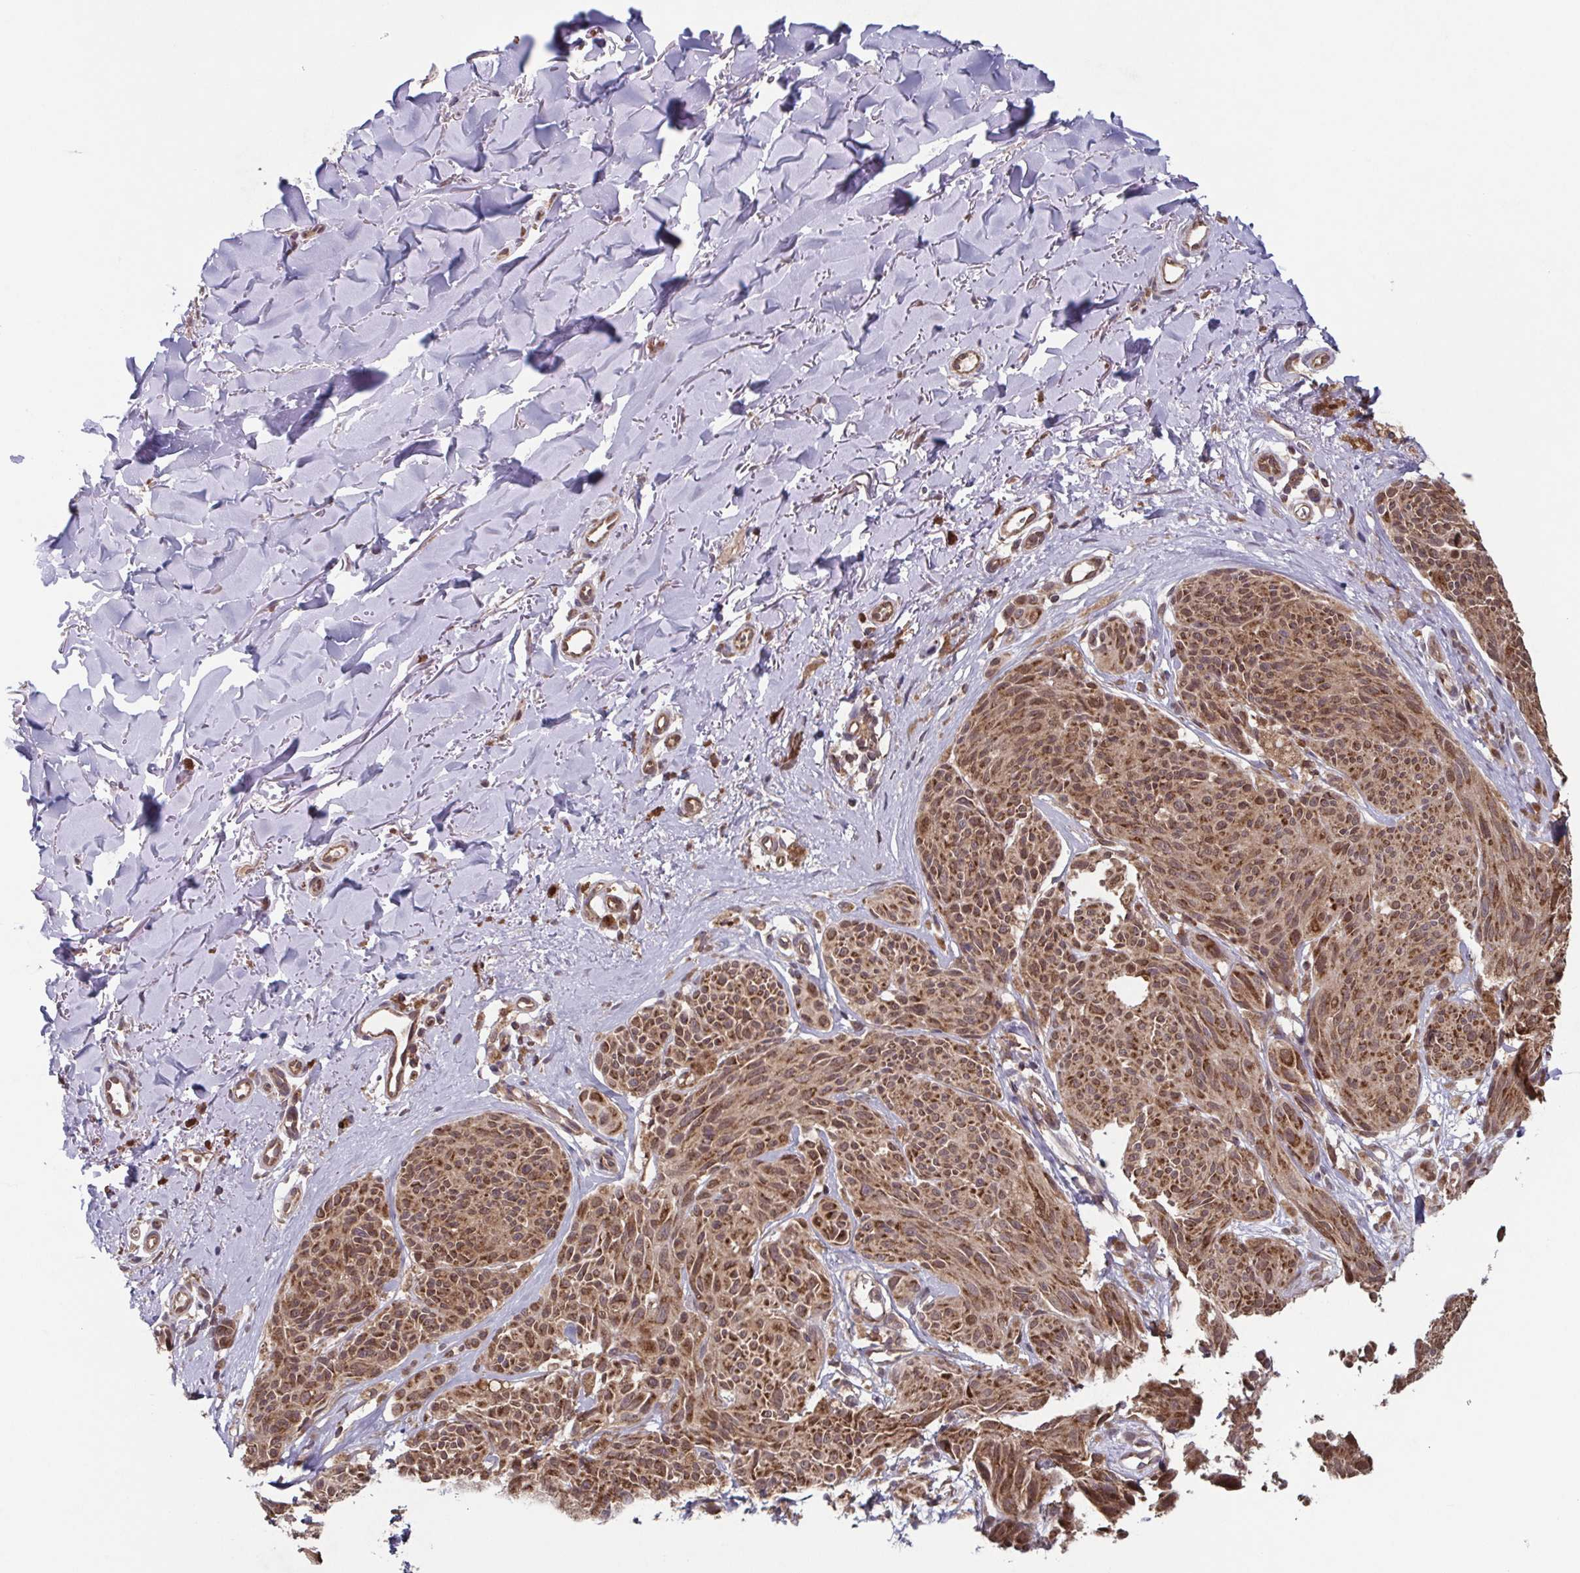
{"staining": {"intensity": "moderate", "quantity": ">75%", "location": "cytoplasmic/membranous"}, "tissue": "melanoma", "cell_type": "Tumor cells", "image_type": "cancer", "snomed": [{"axis": "morphology", "description": "Malignant melanoma, NOS"}, {"axis": "topography", "description": "Skin"}], "caption": "Immunohistochemical staining of melanoma reveals medium levels of moderate cytoplasmic/membranous positivity in about >75% of tumor cells.", "gene": "TTC19", "patient": {"sex": "female", "age": 87}}